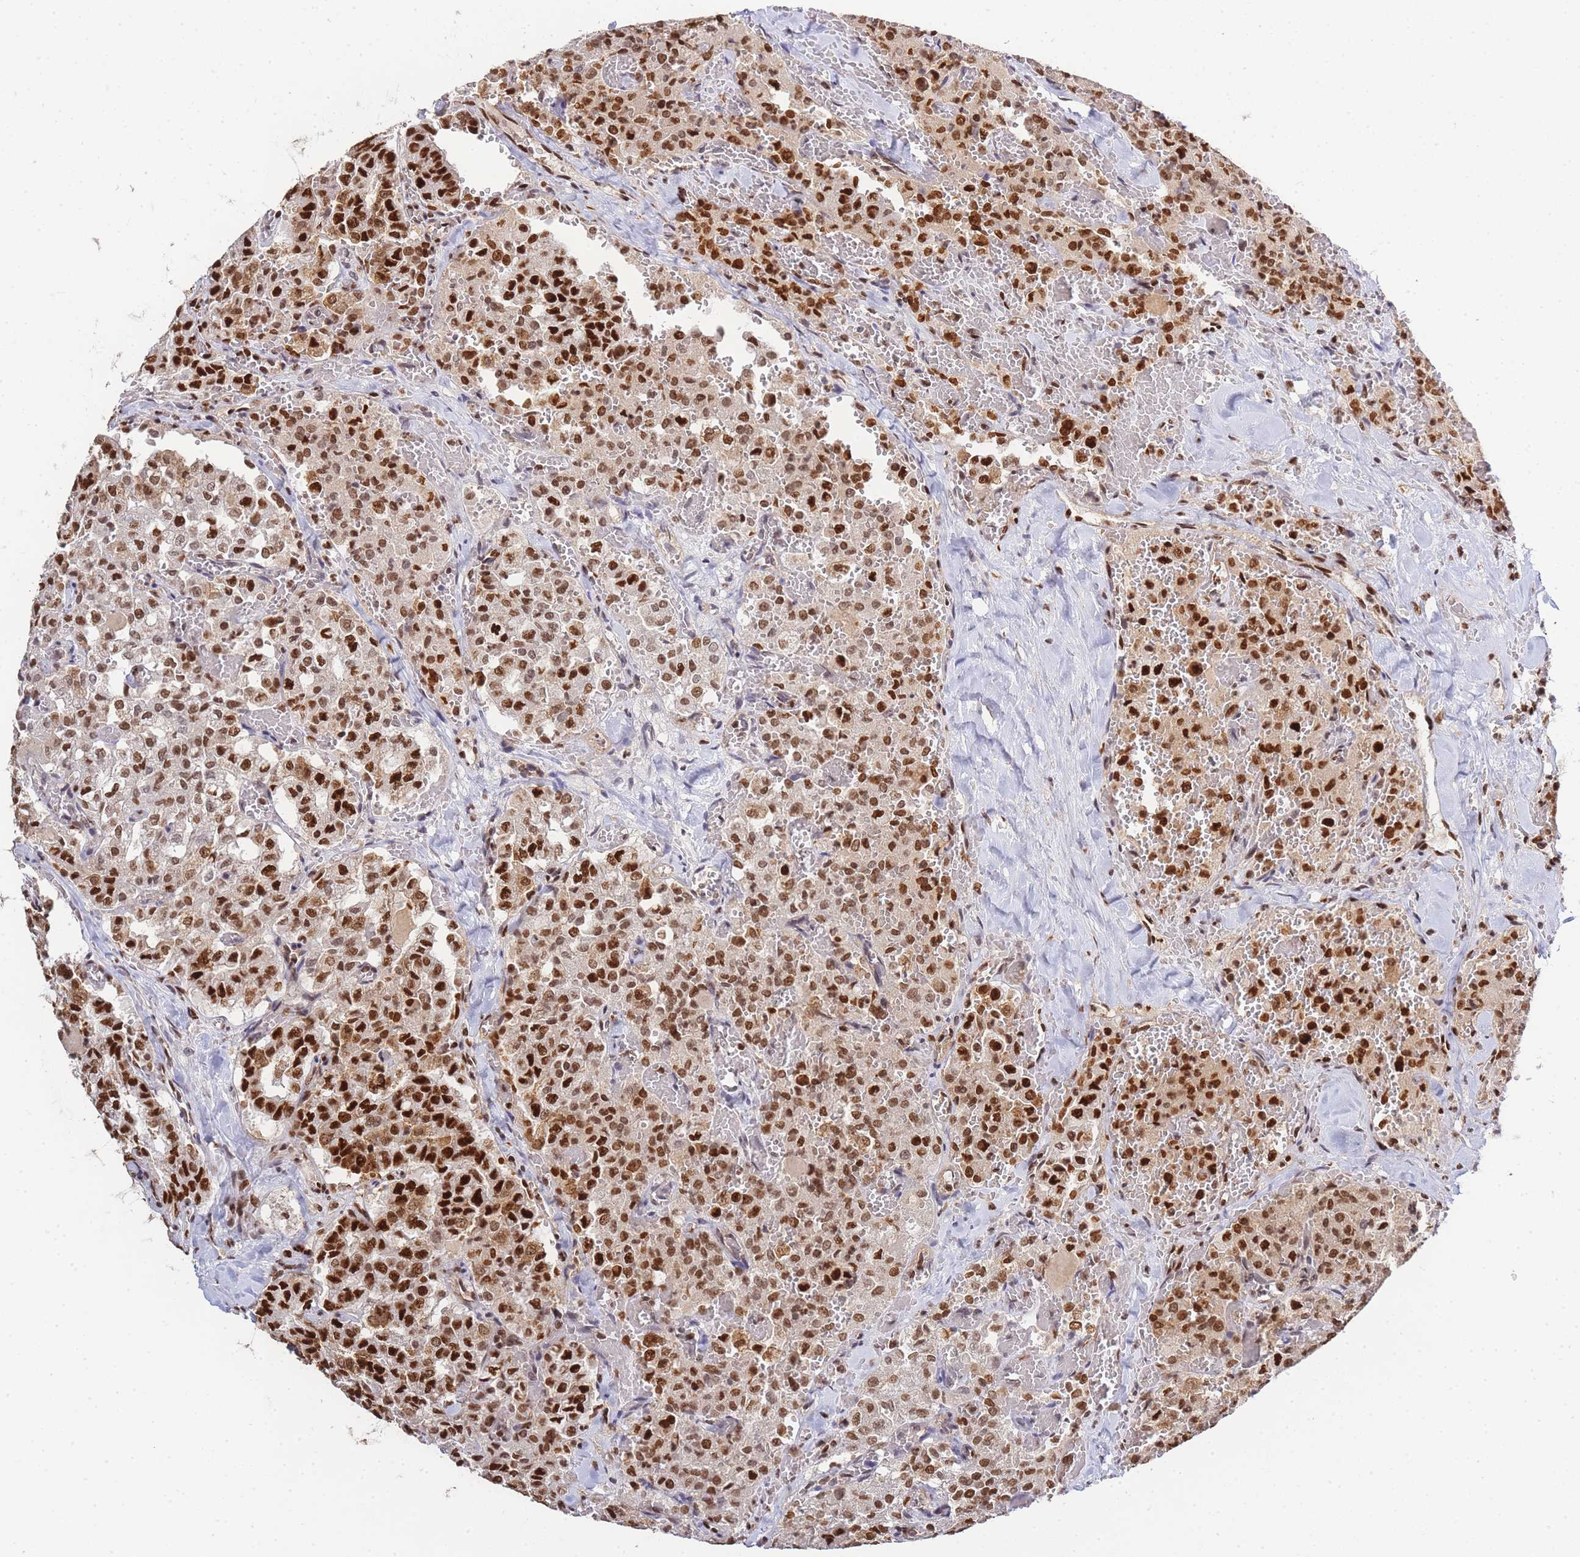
{"staining": {"intensity": "strong", "quantity": ">75%", "location": "nuclear"}, "tissue": "thyroid cancer", "cell_type": "Tumor cells", "image_type": "cancer", "snomed": [{"axis": "morphology", "description": "Follicular adenoma carcinoma, NOS"}, {"axis": "topography", "description": "Thyroid gland"}], "caption": "This is a photomicrograph of IHC staining of thyroid cancer (follicular adenoma carcinoma), which shows strong positivity in the nuclear of tumor cells.", "gene": "PRKDC", "patient": {"sex": "male", "age": 75}}